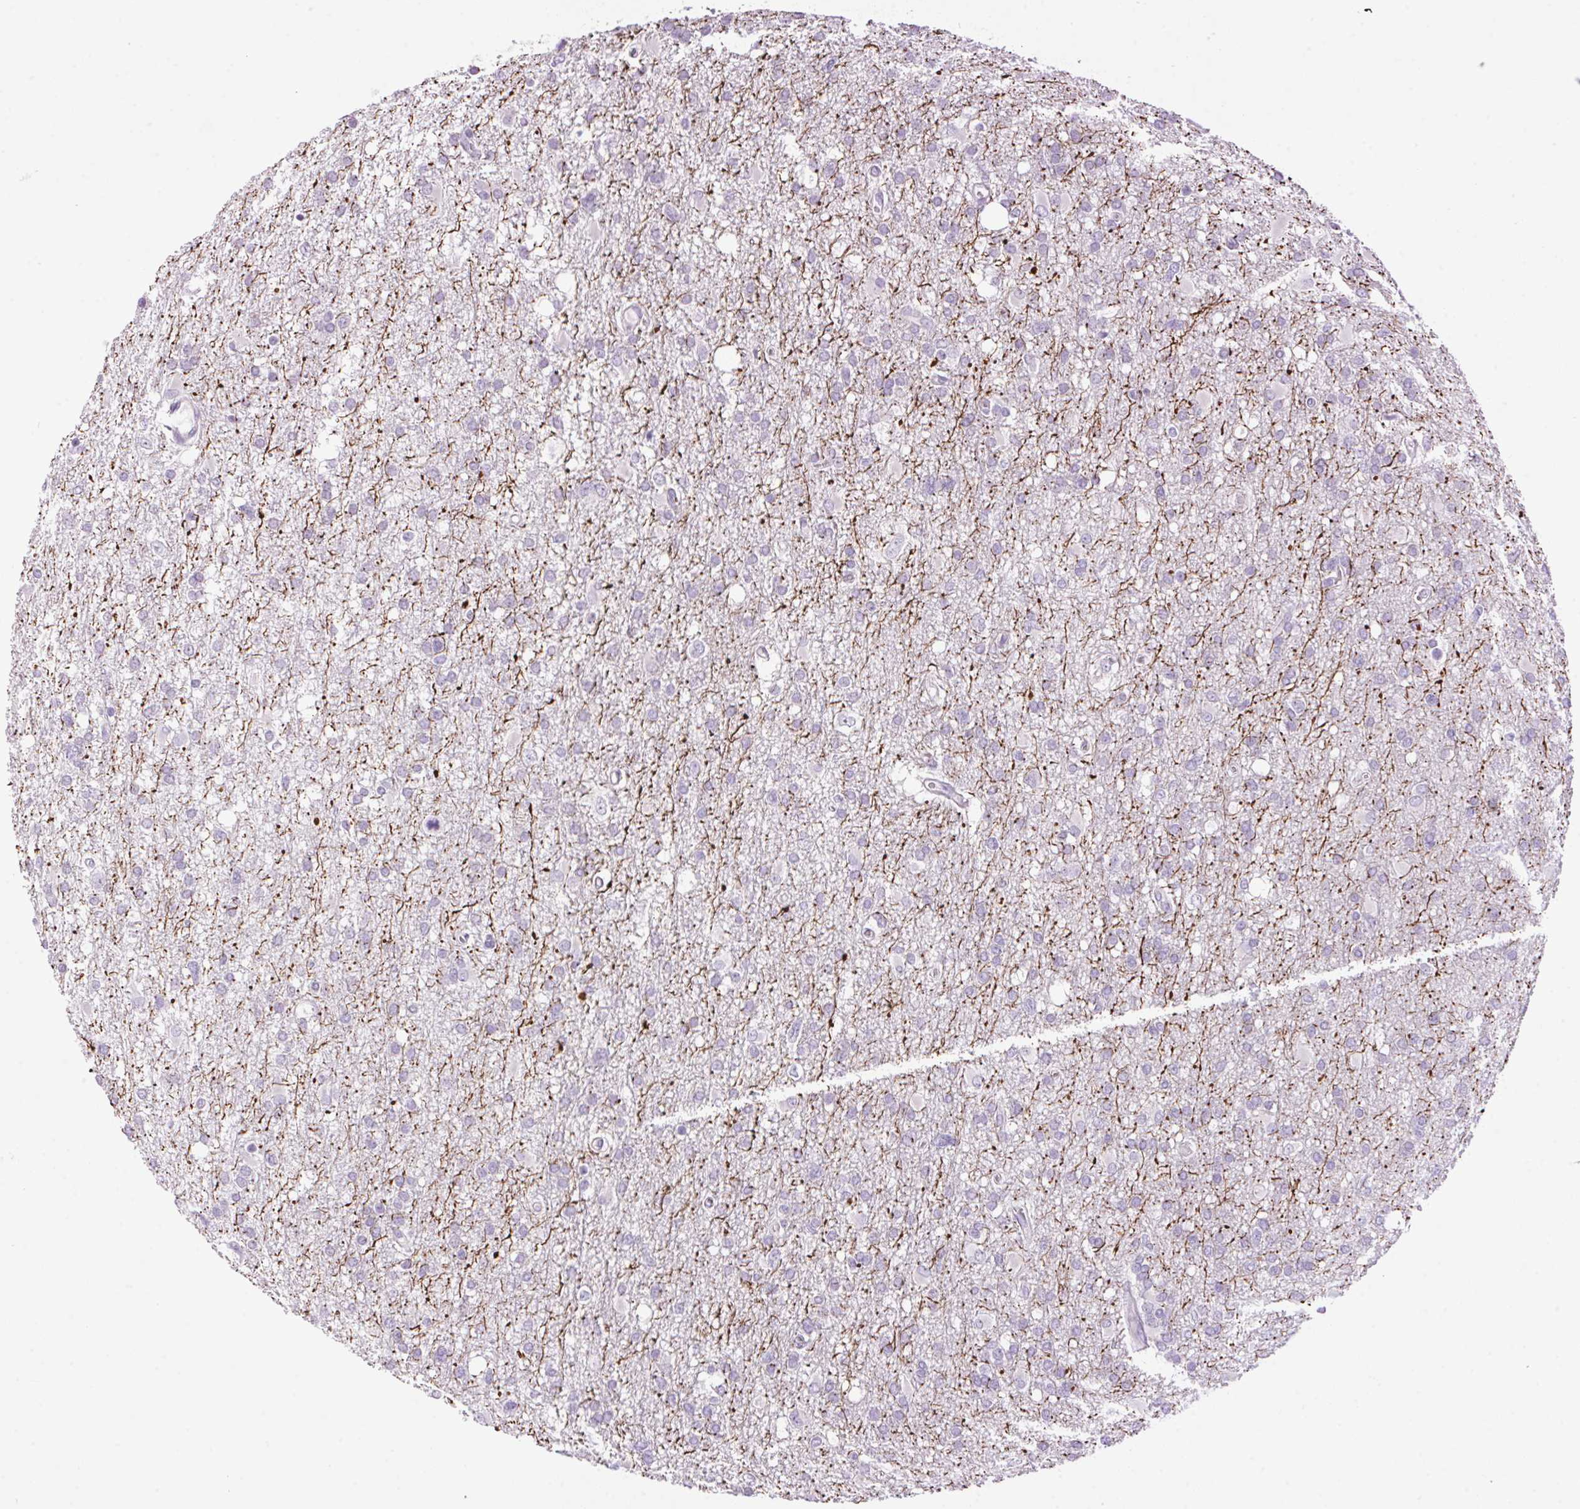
{"staining": {"intensity": "negative", "quantity": "none", "location": "none"}, "tissue": "glioma", "cell_type": "Tumor cells", "image_type": "cancer", "snomed": [{"axis": "morphology", "description": "Glioma, malignant, High grade"}, {"axis": "topography", "description": "Brain"}], "caption": "The histopathology image shows no significant expression in tumor cells of malignant glioma (high-grade).", "gene": "TMEM88B", "patient": {"sex": "male", "age": 61}}